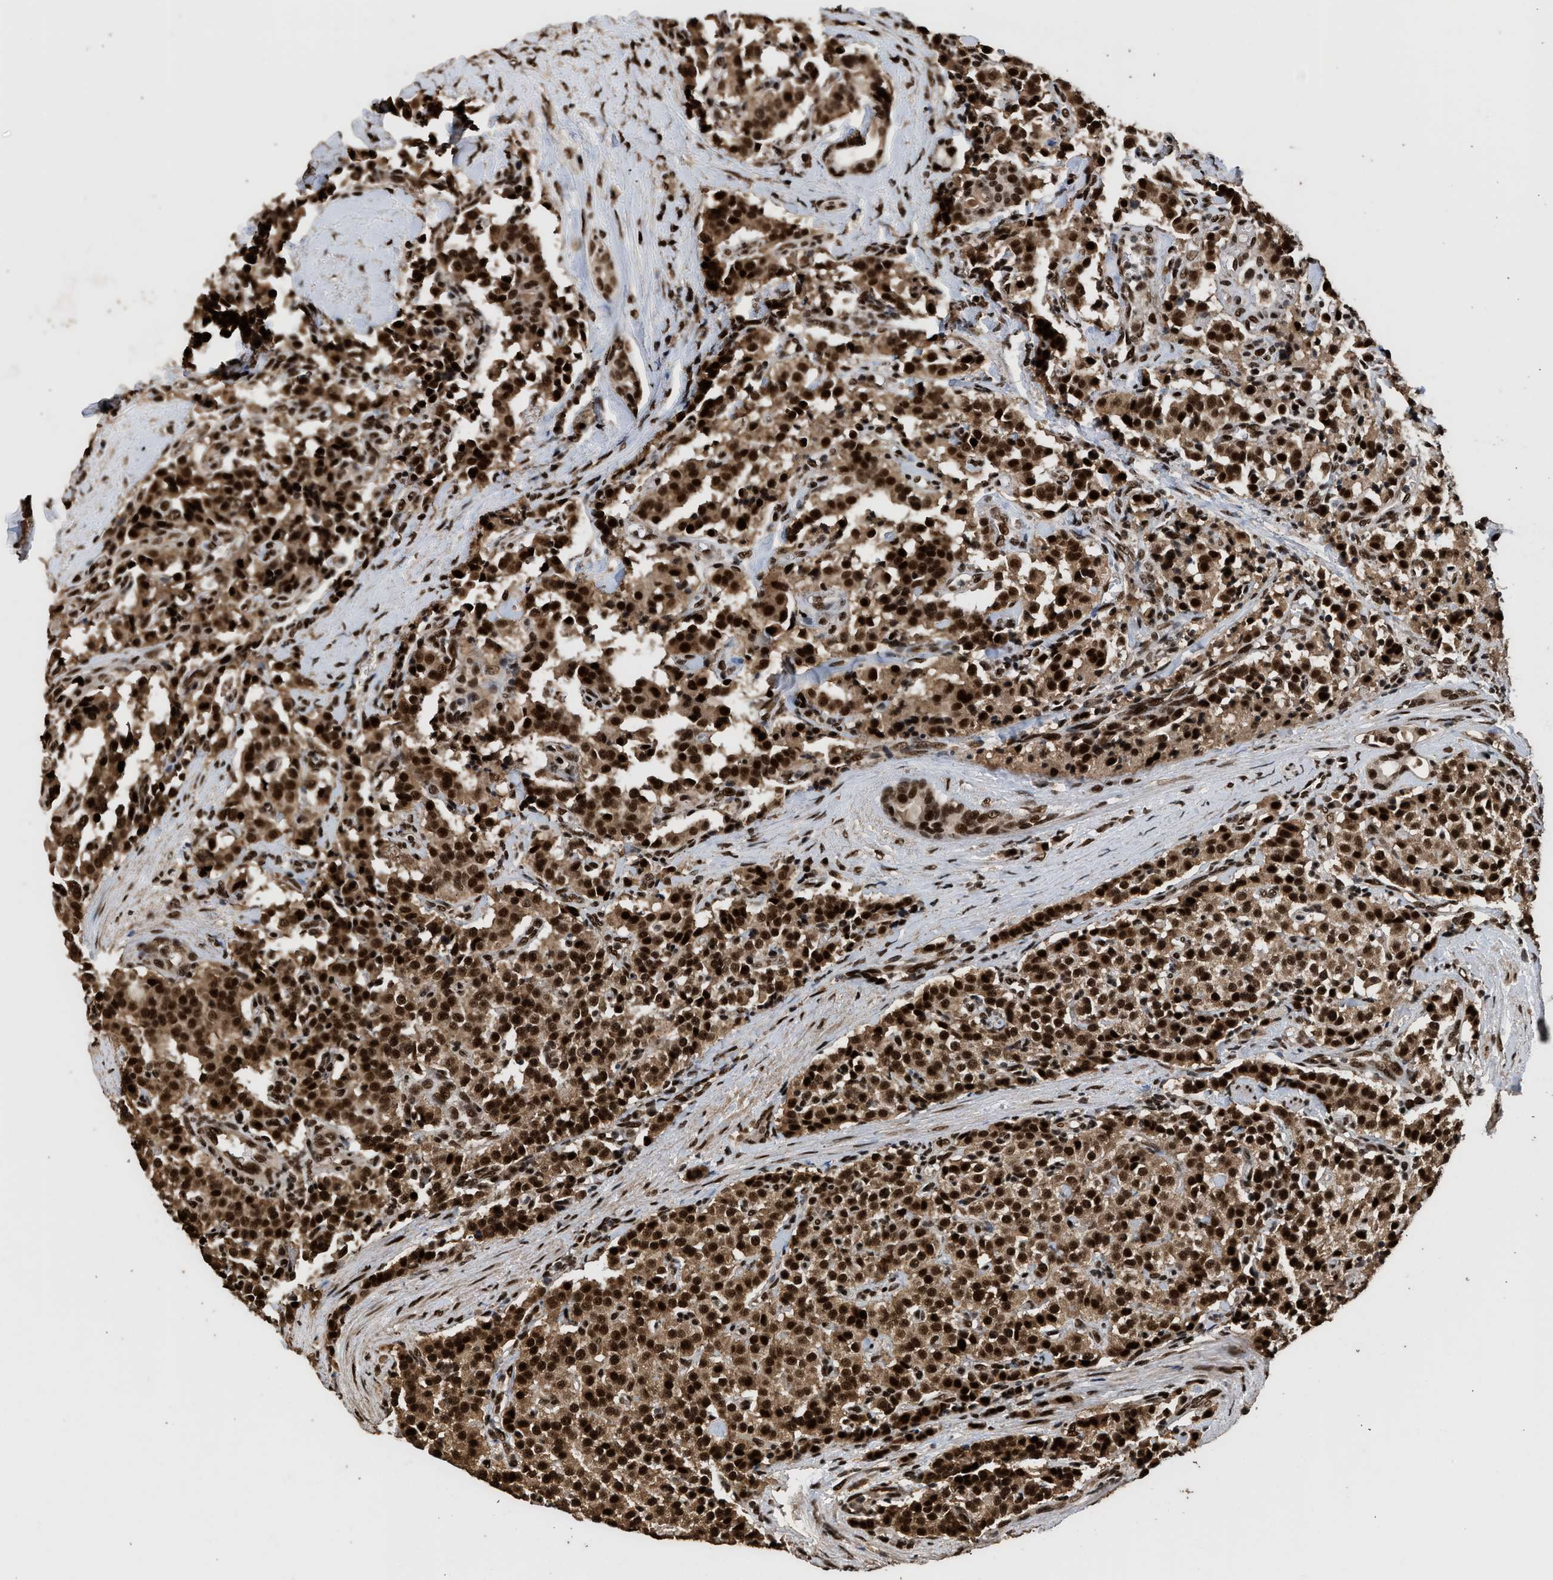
{"staining": {"intensity": "strong", "quantity": ">75%", "location": "cytoplasmic/membranous,nuclear"}, "tissue": "carcinoid", "cell_type": "Tumor cells", "image_type": "cancer", "snomed": [{"axis": "morphology", "description": "Carcinoid, malignant, NOS"}, {"axis": "topography", "description": "Lung"}], "caption": "This histopathology image displays carcinoid (malignant) stained with IHC to label a protein in brown. The cytoplasmic/membranous and nuclear of tumor cells show strong positivity for the protein. Nuclei are counter-stained blue.", "gene": "PPP4R3B", "patient": {"sex": "male", "age": 30}}